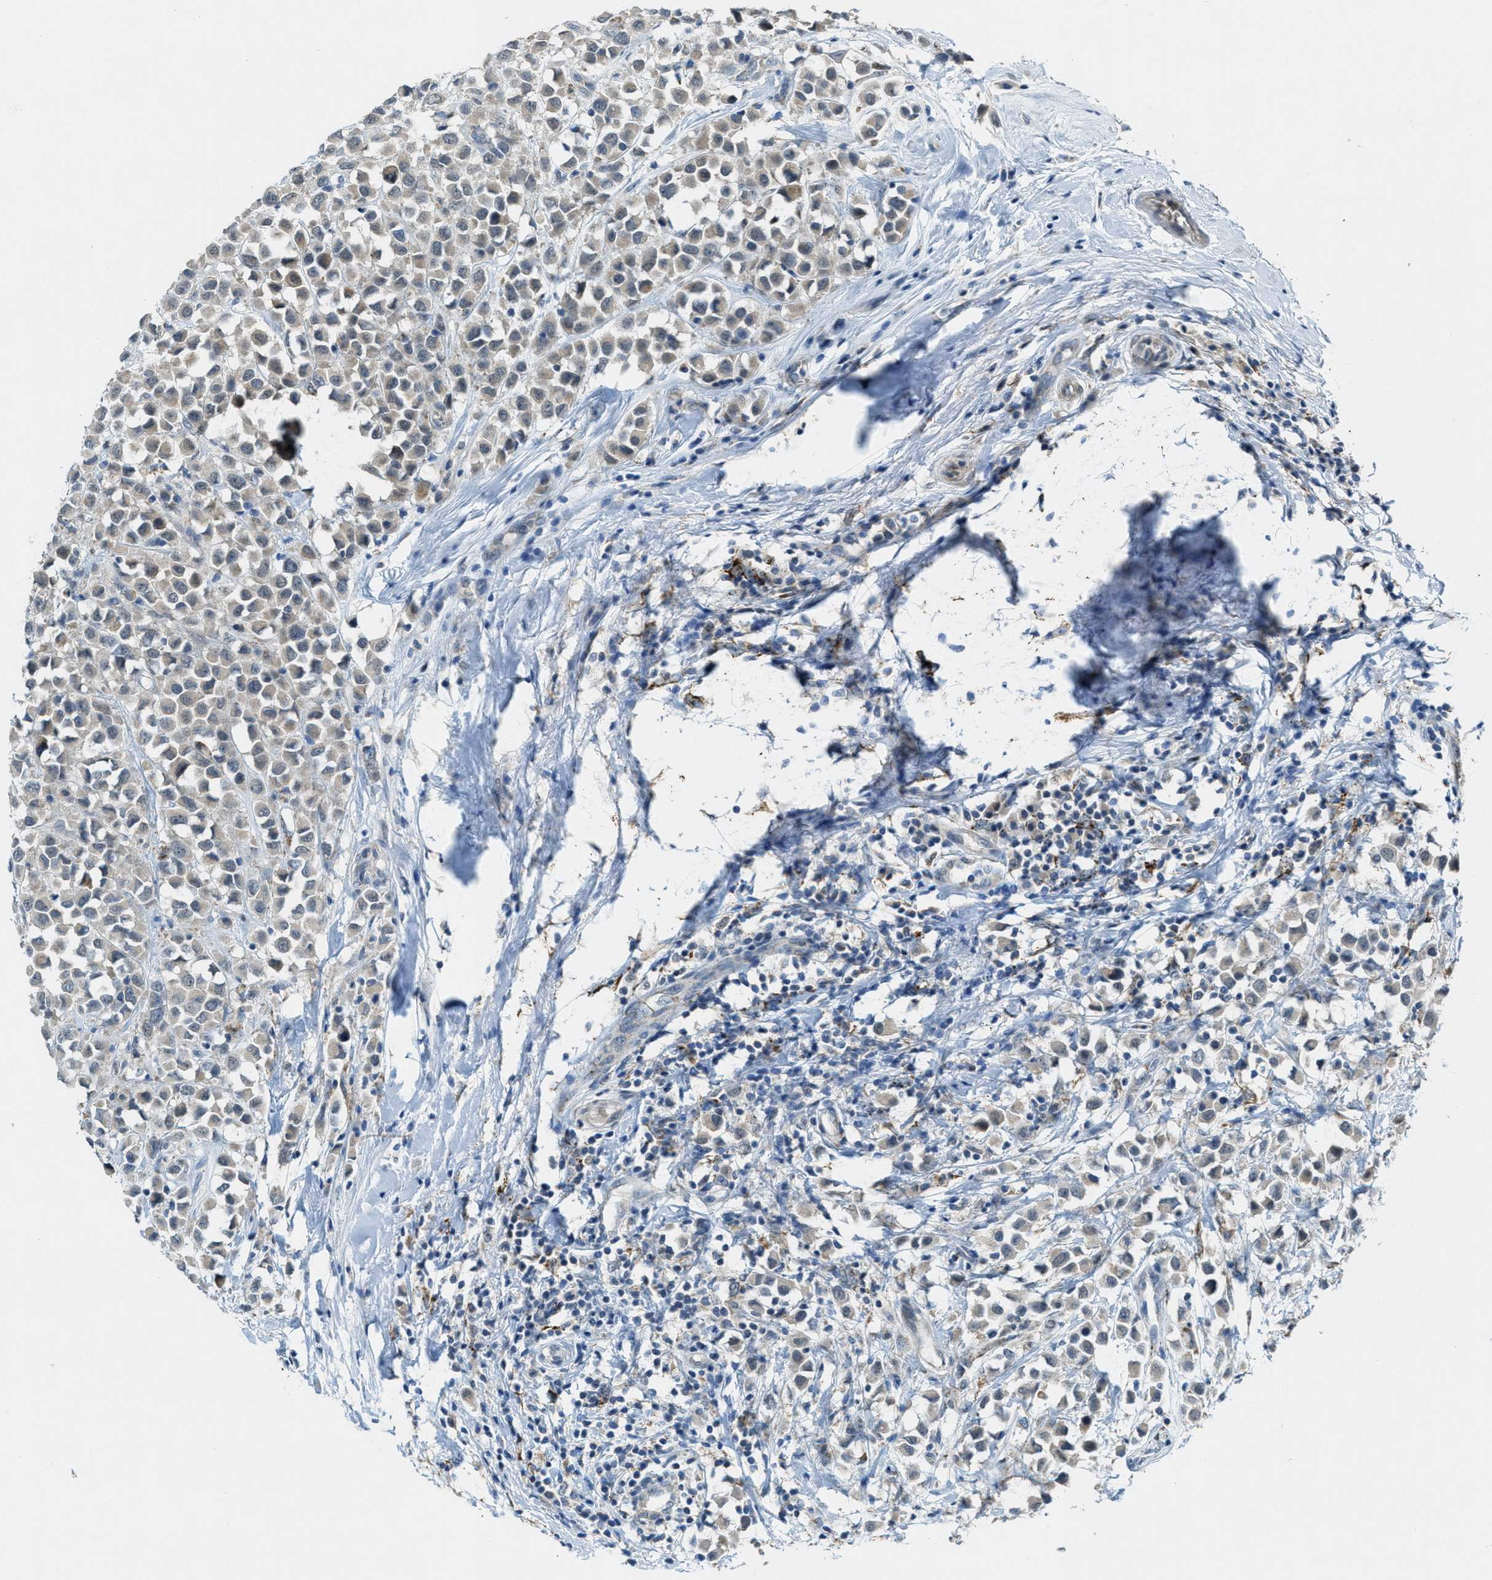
{"staining": {"intensity": "weak", "quantity": "<25%", "location": "cytoplasmic/membranous"}, "tissue": "breast cancer", "cell_type": "Tumor cells", "image_type": "cancer", "snomed": [{"axis": "morphology", "description": "Duct carcinoma"}, {"axis": "topography", "description": "Breast"}], "caption": "An image of breast cancer stained for a protein displays no brown staining in tumor cells.", "gene": "CDON", "patient": {"sex": "female", "age": 61}}